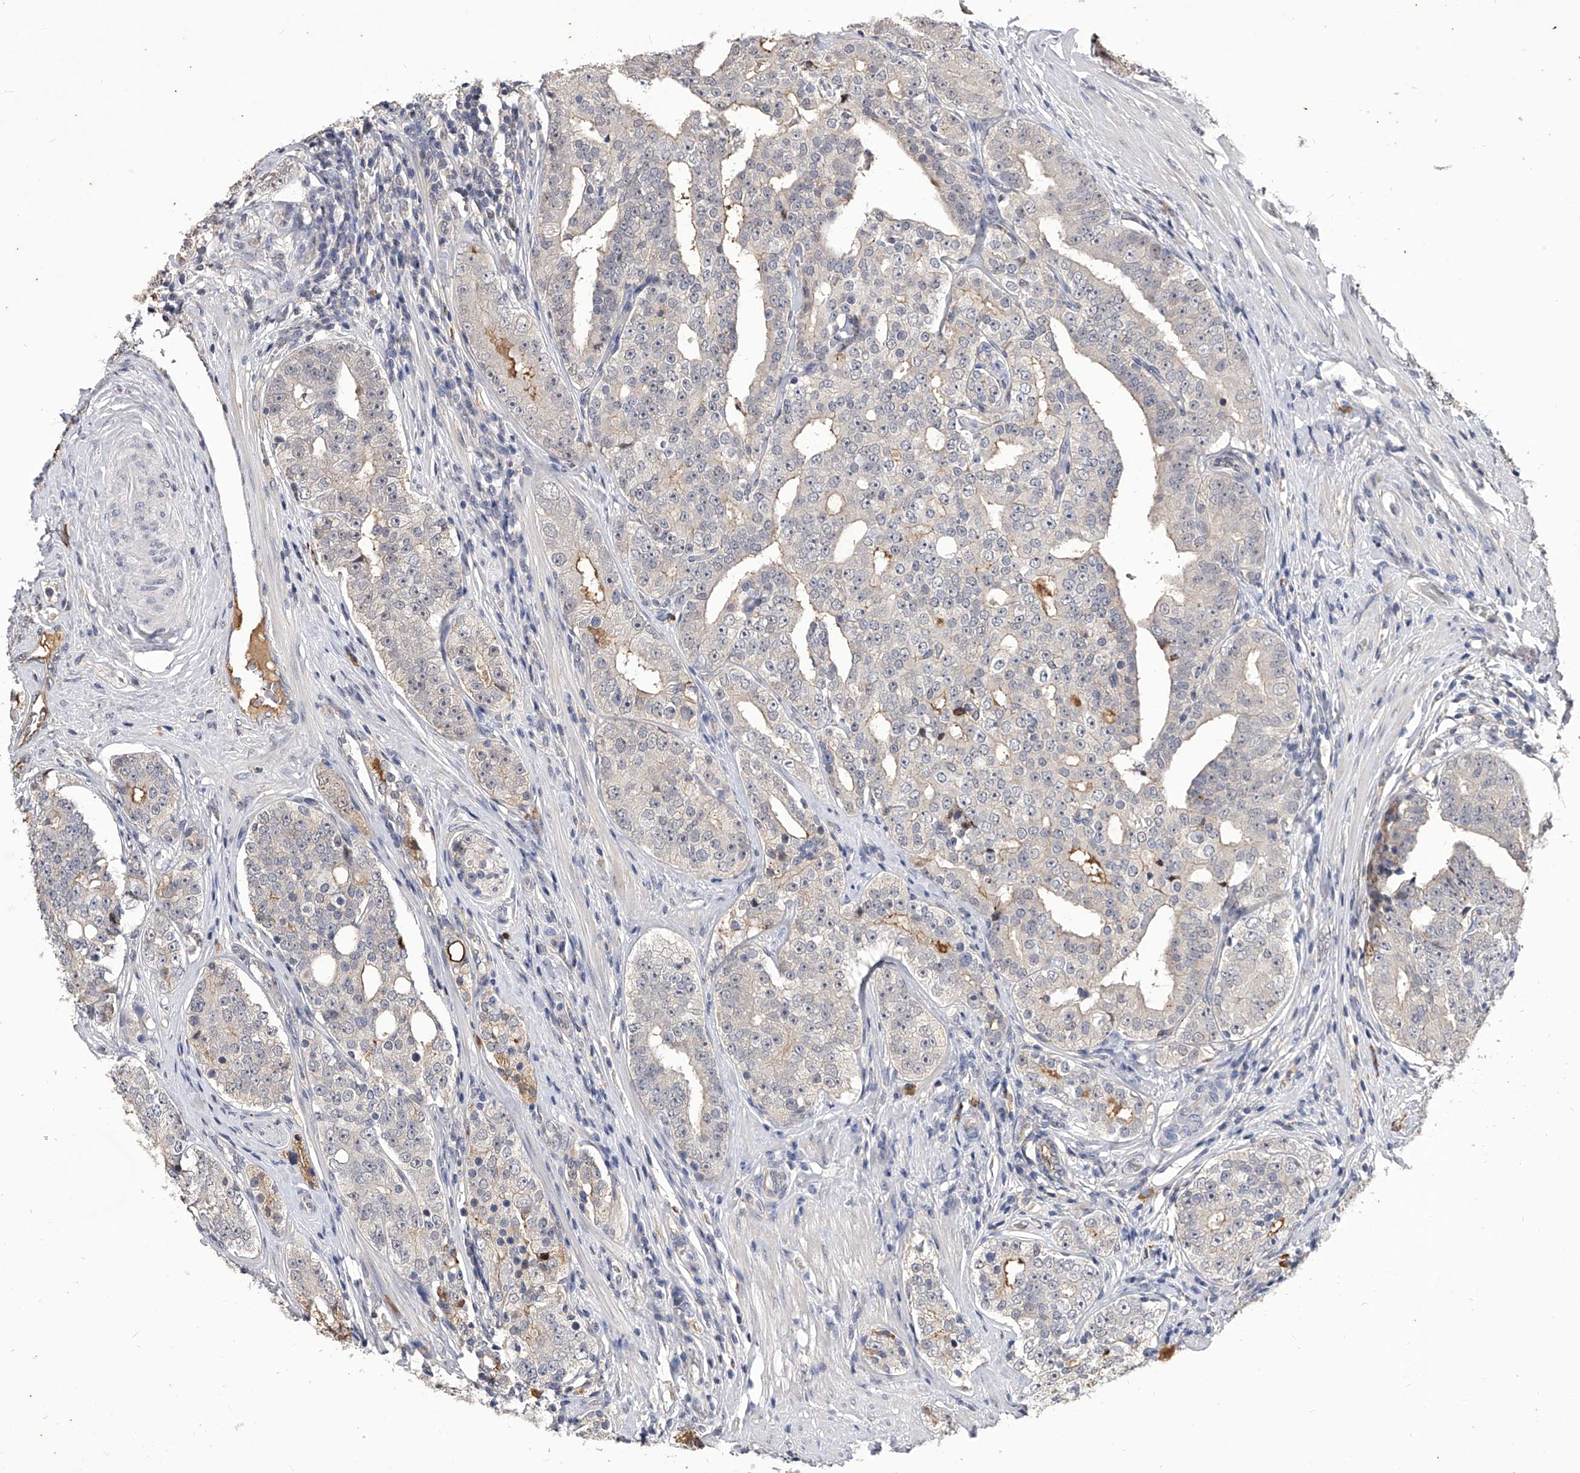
{"staining": {"intensity": "negative", "quantity": "none", "location": "none"}, "tissue": "prostate cancer", "cell_type": "Tumor cells", "image_type": "cancer", "snomed": [{"axis": "morphology", "description": "Adenocarcinoma, High grade"}, {"axis": "topography", "description": "Prostate"}], "caption": "There is no significant expression in tumor cells of prostate high-grade adenocarcinoma.", "gene": "CFAP410", "patient": {"sex": "male", "age": 56}}